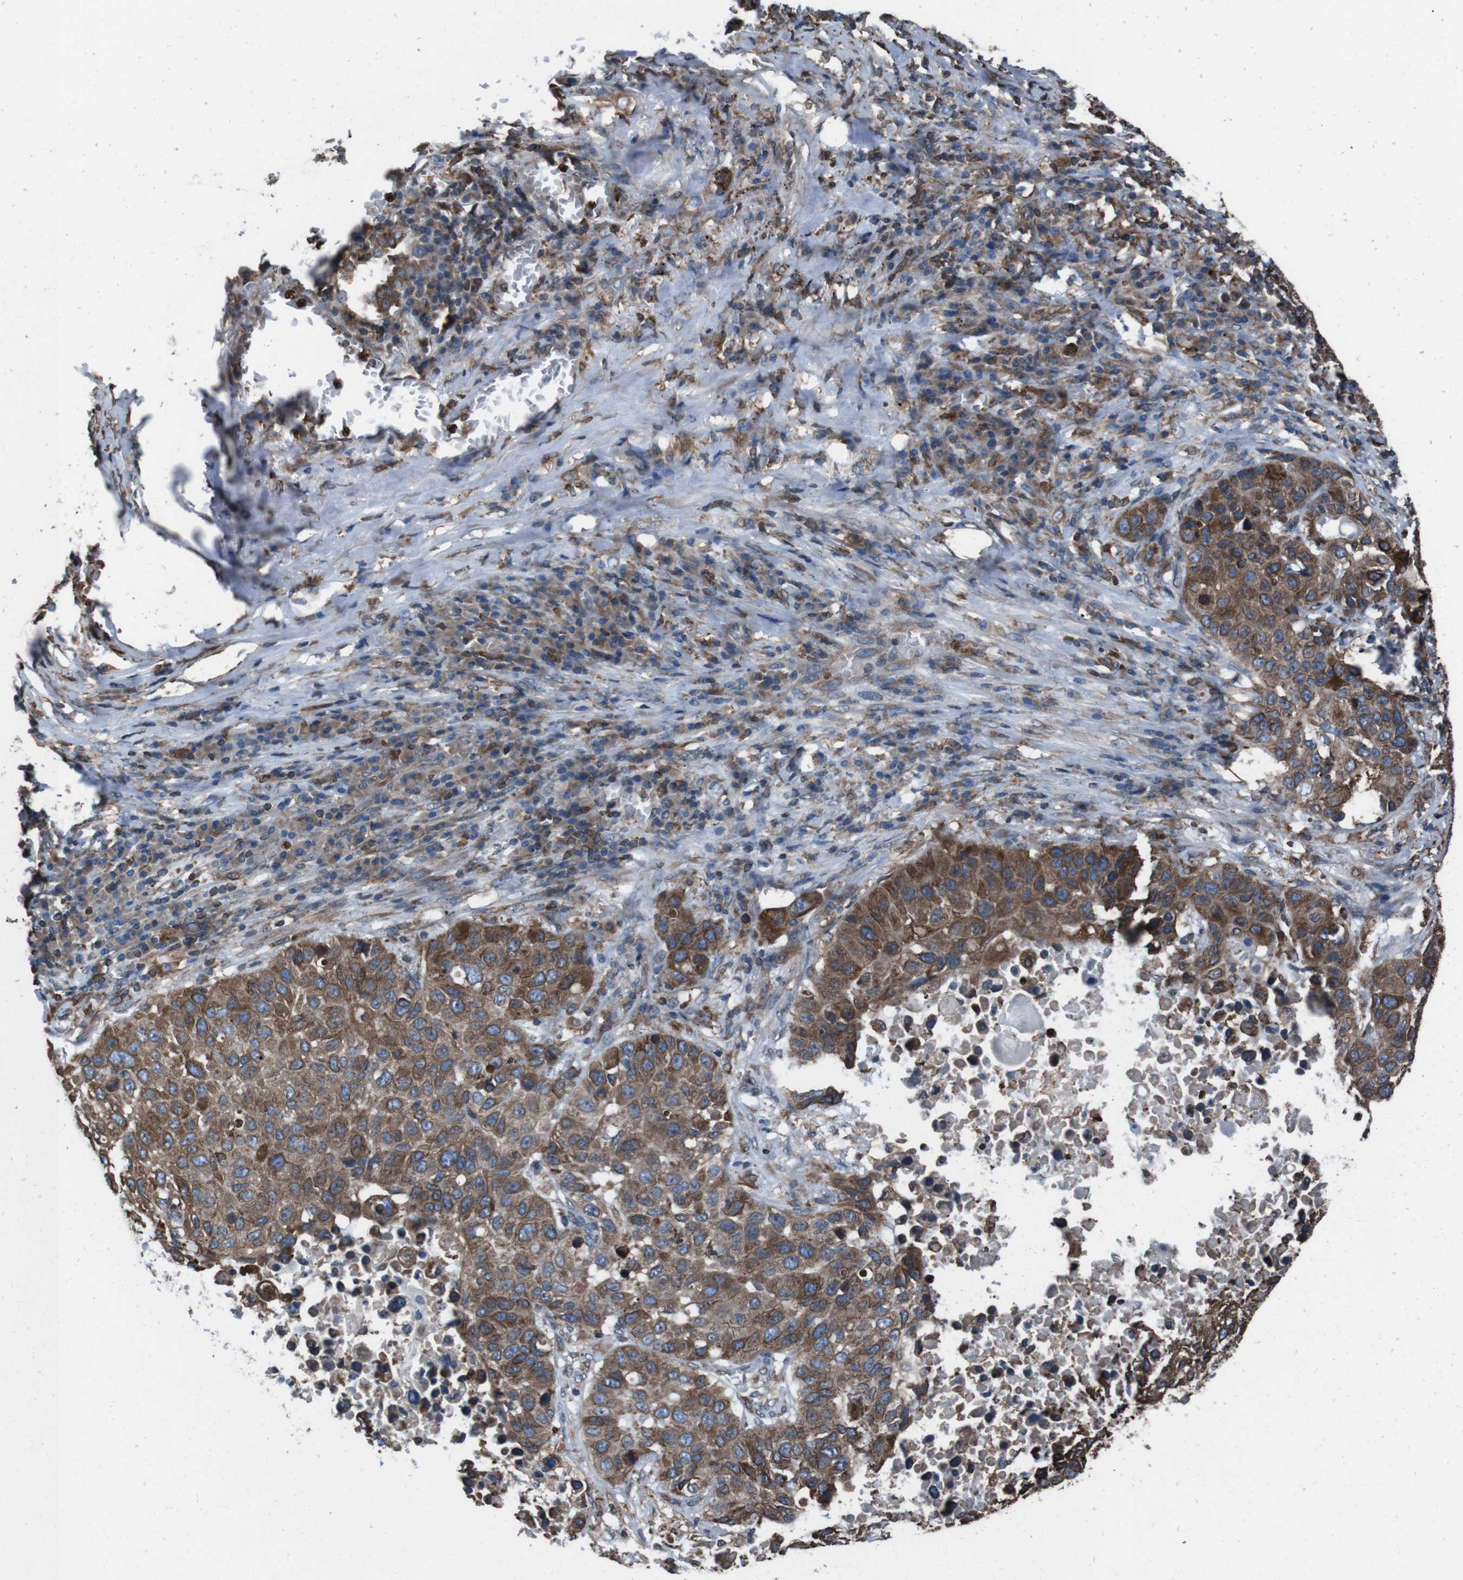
{"staining": {"intensity": "moderate", "quantity": ">75%", "location": "cytoplasmic/membranous"}, "tissue": "lung cancer", "cell_type": "Tumor cells", "image_type": "cancer", "snomed": [{"axis": "morphology", "description": "Squamous cell carcinoma, NOS"}, {"axis": "topography", "description": "Lung"}], "caption": "Immunohistochemistry (IHC) (DAB (3,3'-diaminobenzidine)) staining of lung squamous cell carcinoma displays moderate cytoplasmic/membranous protein positivity in about >75% of tumor cells.", "gene": "APMAP", "patient": {"sex": "male", "age": 57}}